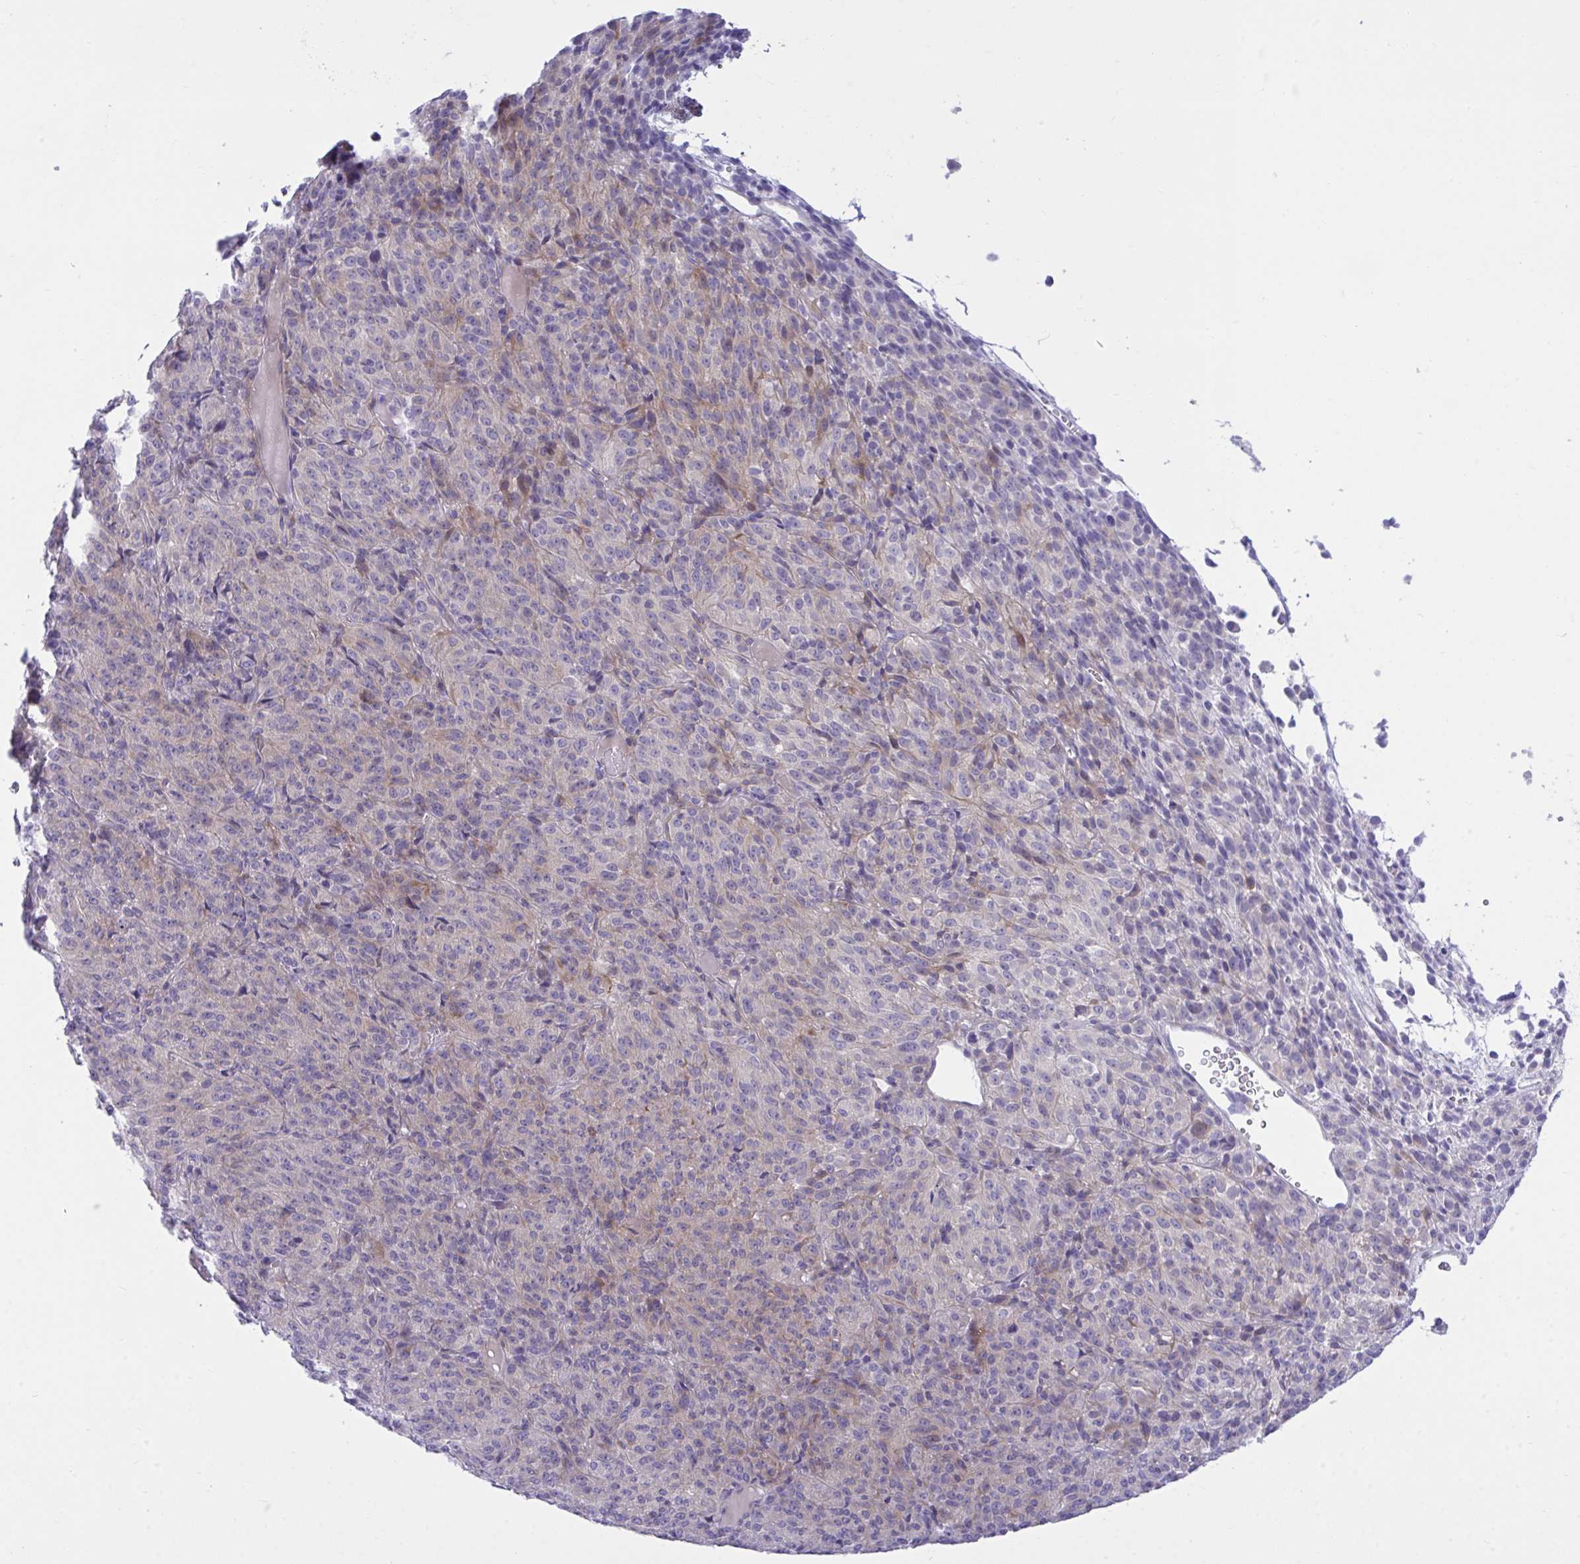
{"staining": {"intensity": "weak", "quantity": "<25%", "location": "cytoplasmic/membranous"}, "tissue": "melanoma", "cell_type": "Tumor cells", "image_type": "cancer", "snomed": [{"axis": "morphology", "description": "Malignant melanoma, Metastatic site"}, {"axis": "topography", "description": "Brain"}], "caption": "Immunohistochemistry (IHC) photomicrograph of neoplastic tissue: melanoma stained with DAB reveals no significant protein expression in tumor cells.", "gene": "MED9", "patient": {"sex": "female", "age": 56}}